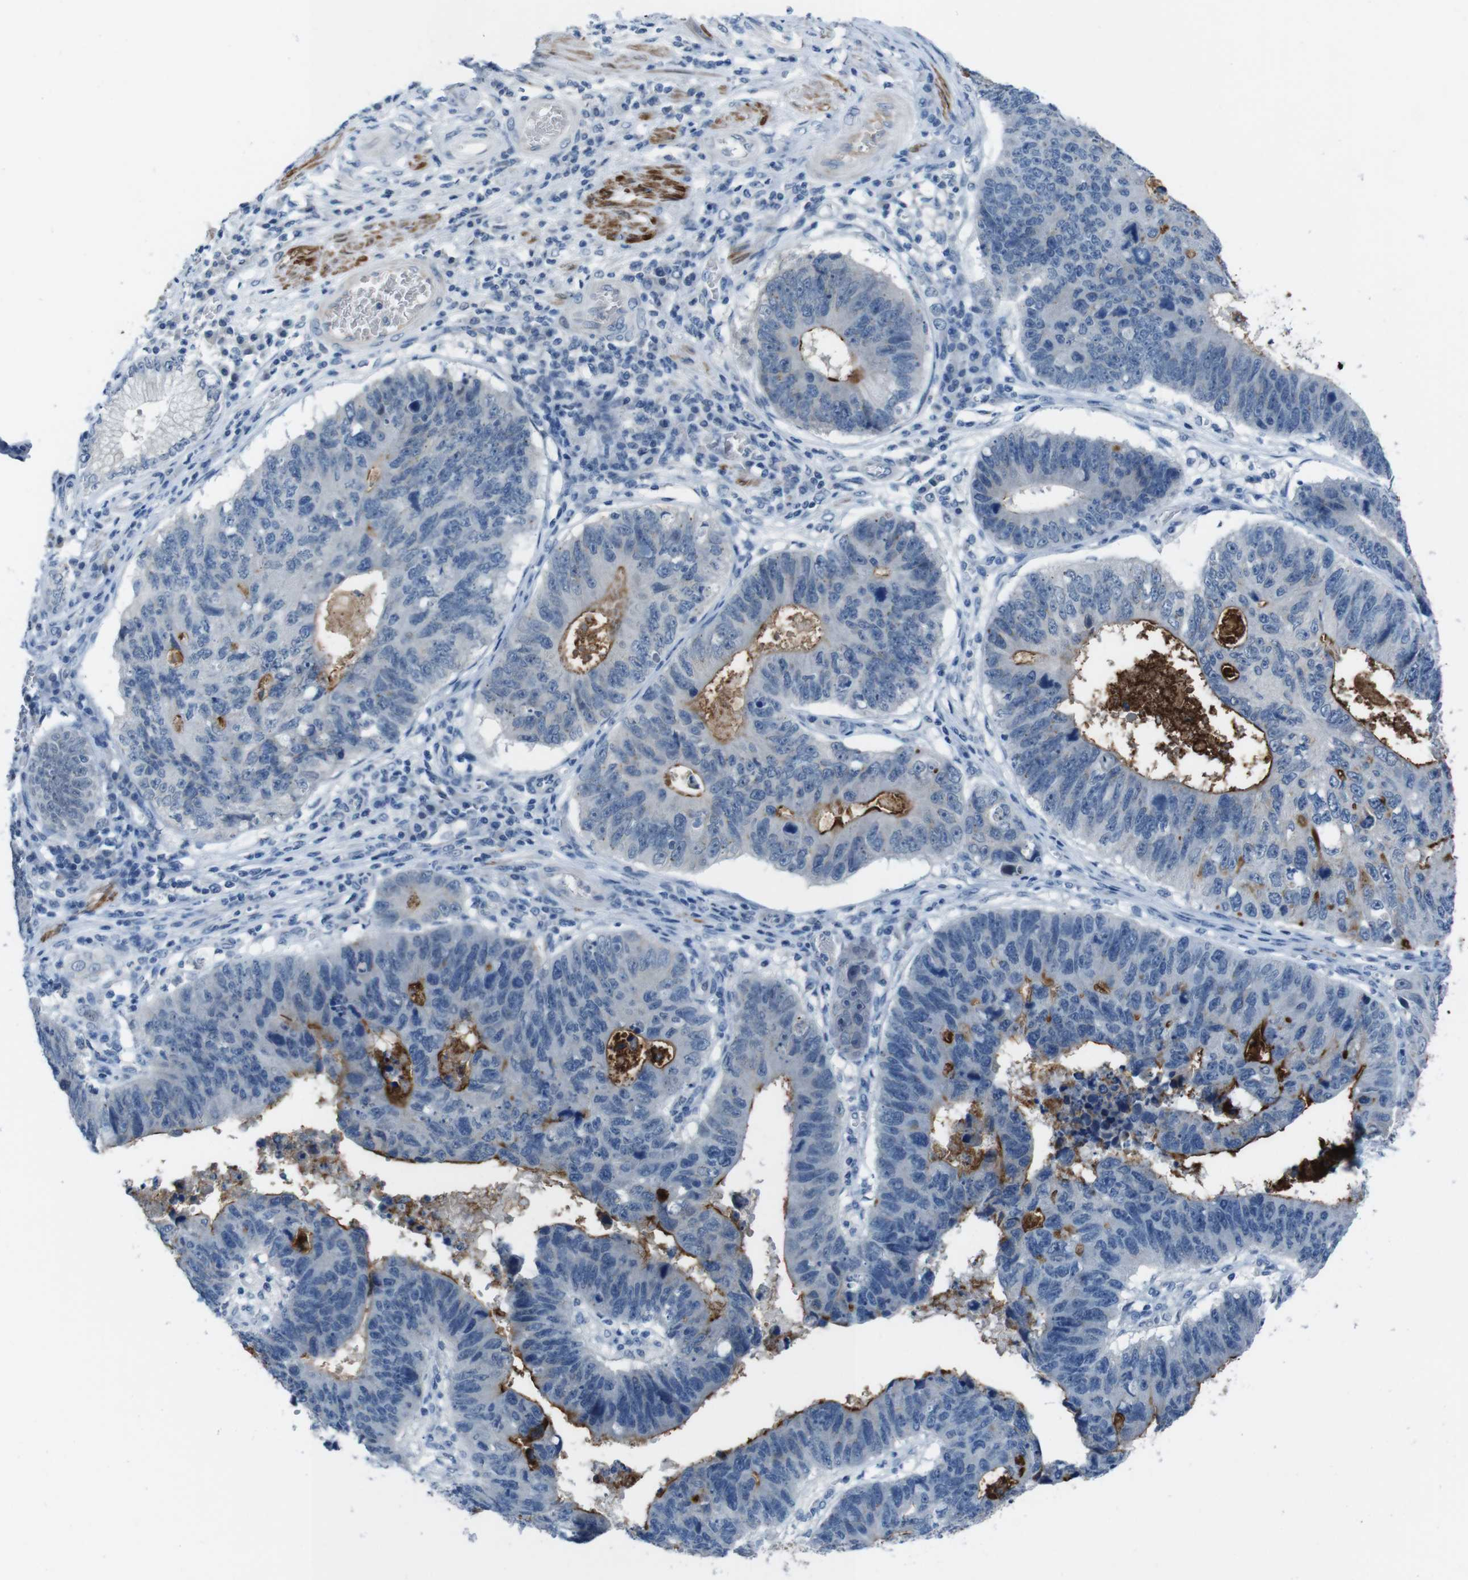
{"staining": {"intensity": "moderate", "quantity": "25%-75%", "location": "cytoplasmic/membranous"}, "tissue": "stomach cancer", "cell_type": "Tumor cells", "image_type": "cancer", "snomed": [{"axis": "morphology", "description": "Adenocarcinoma, NOS"}, {"axis": "topography", "description": "Stomach"}], "caption": "A micrograph showing moderate cytoplasmic/membranous staining in approximately 25%-75% of tumor cells in stomach cancer, as visualized by brown immunohistochemical staining.", "gene": "CDHR2", "patient": {"sex": "male", "age": 59}}